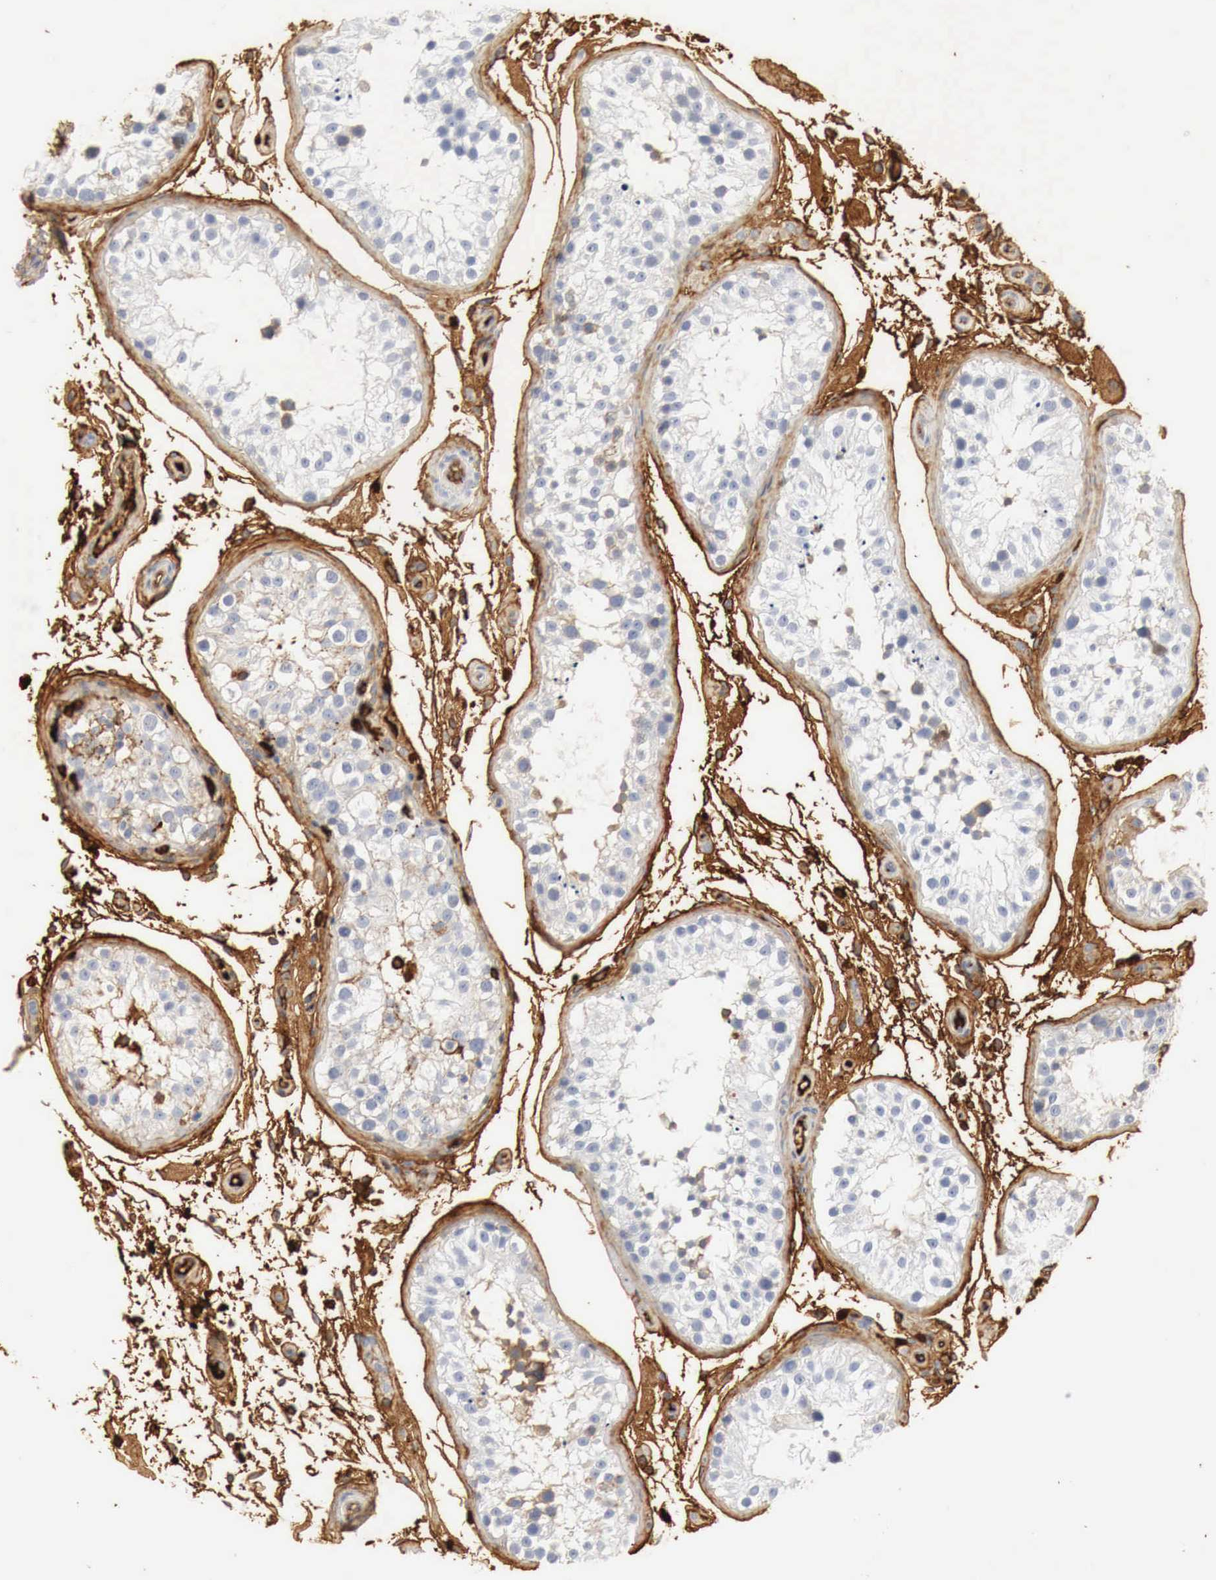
{"staining": {"intensity": "strong", "quantity": "25%-75%", "location": "cytoplasmic/membranous"}, "tissue": "testis", "cell_type": "Cells in seminiferous ducts", "image_type": "normal", "snomed": [{"axis": "morphology", "description": "Normal tissue, NOS"}, {"axis": "topography", "description": "Testis"}], "caption": "A histopathology image showing strong cytoplasmic/membranous staining in approximately 25%-75% of cells in seminiferous ducts in normal testis, as visualized by brown immunohistochemical staining.", "gene": "IGLC3", "patient": {"sex": "male", "age": 24}}